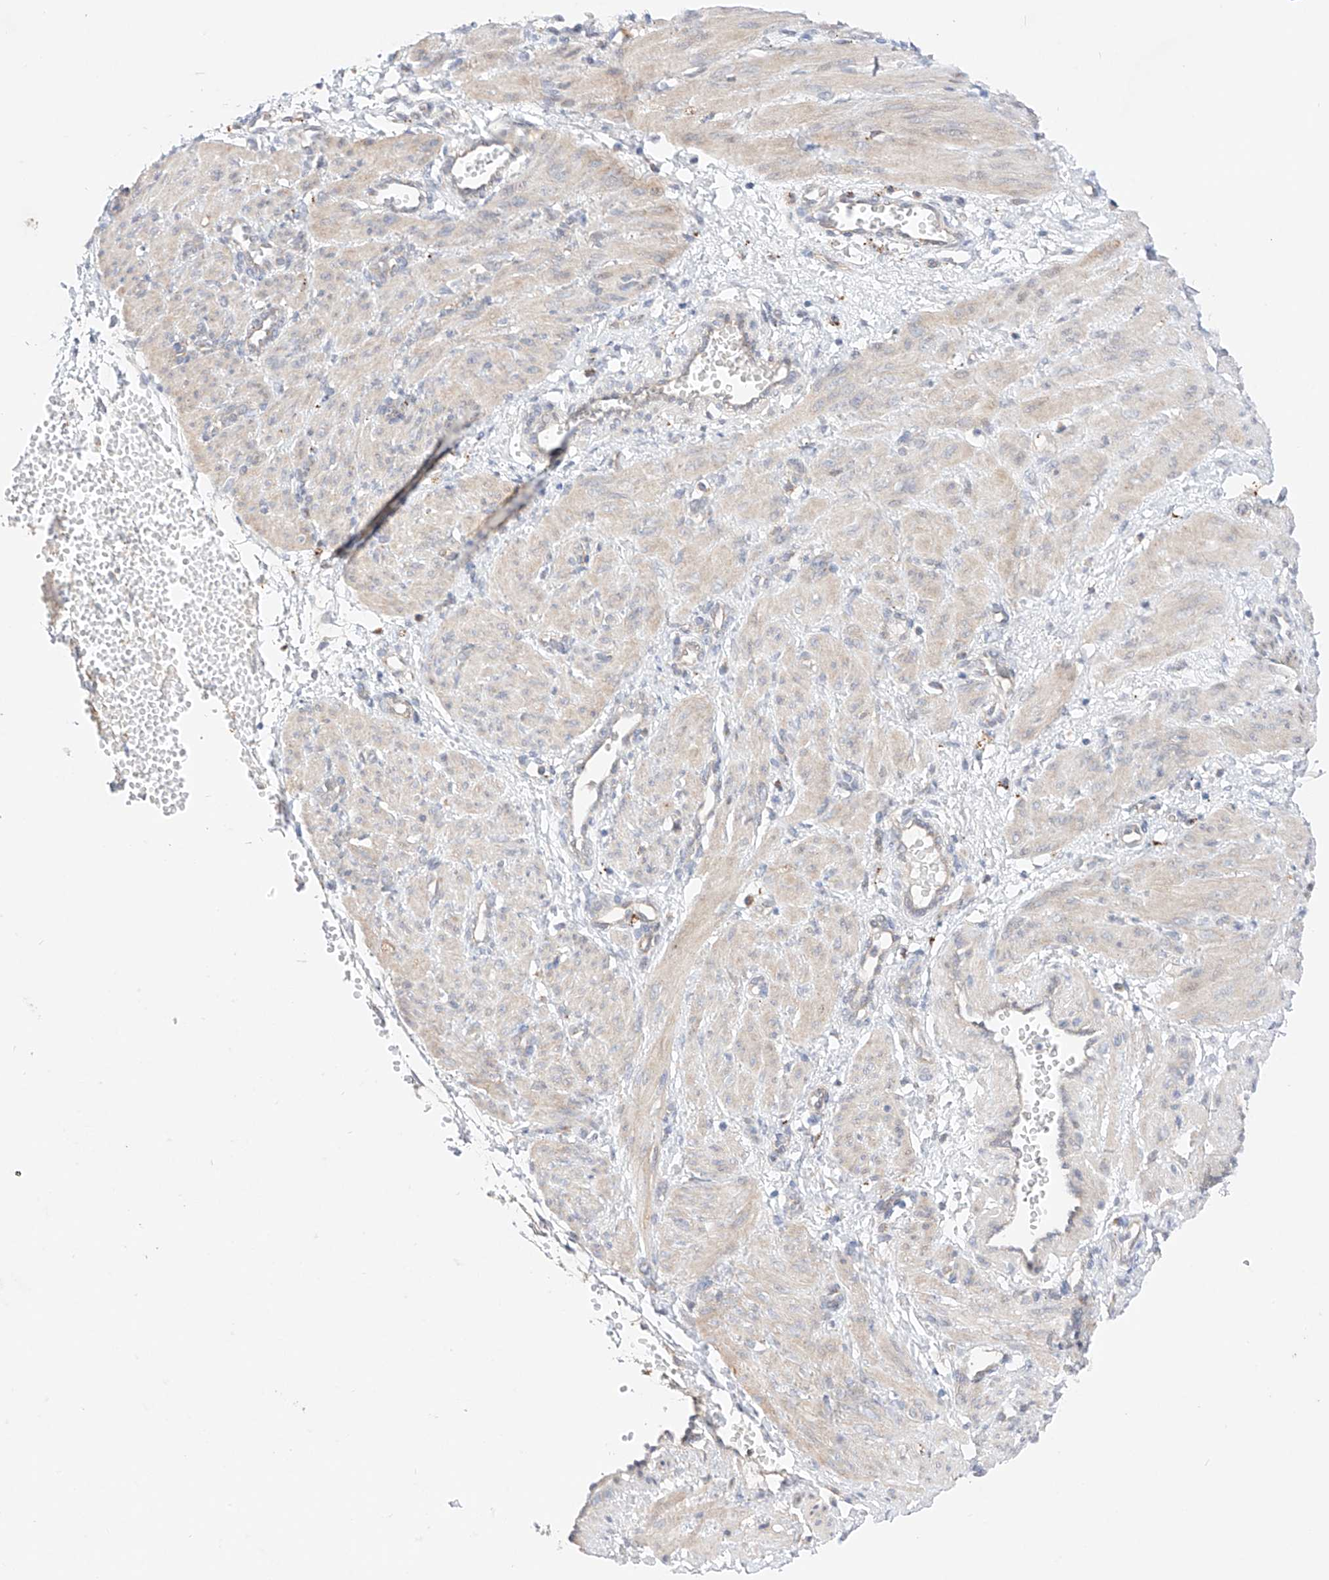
{"staining": {"intensity": "weak", "quantity": "25%-75%", "location": "cytoplasmic/membranous"}, "tissue": "smooth muscle", "cell_type": "Smooth muscle cells", "image_type": "normal", "snomed": [{"axis": "morphology", "description": "Normal tissue, NOS"}, {"axis": "topography", "description": "Endometrium"}], "caption": "A high-resolution micrograph shows immunohistochemistry (IHC) staining of benign smooth muscle, which reveals weak cytoplasmic/membranous positivity in about 25%-75% of smooth muscle cells.", "gene": "GCNT1", "patient": {"sex": "female", "age": 33}}